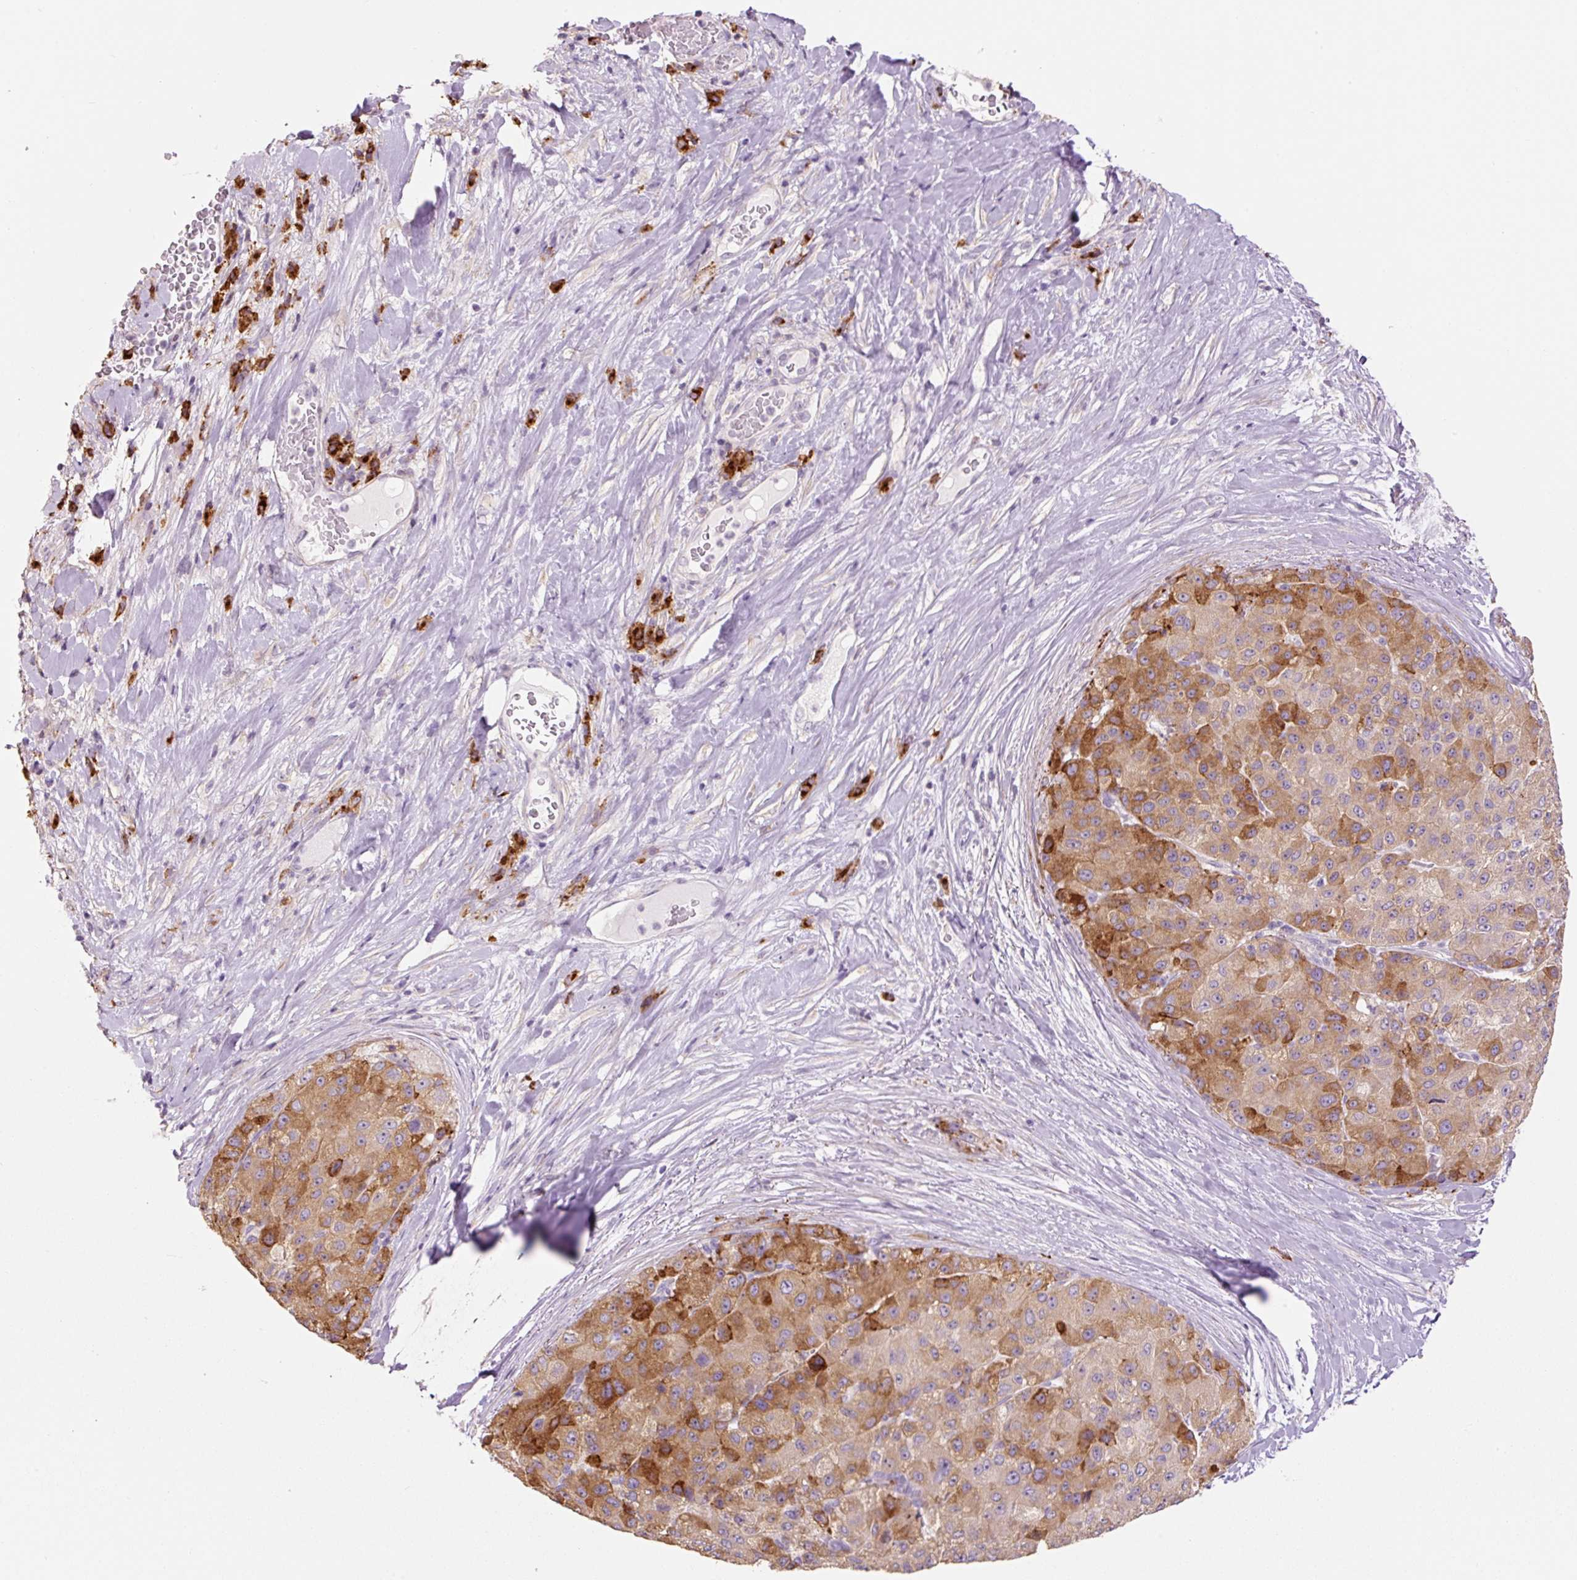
{"staining": {"intensity": "moderate", "quantity": ">75%", "location": "cytoplasmic/membranous"}, "tissue": "liver cancer", "cell_type": "Tumor cells", "image_type": "cancer", "snomed": [{"axis": "morphology", "description": "Carcinoma, Hepatocellular, NOS"}, {"axis": "topography", "description": "Liver"}], "caption": "There is medium levels of moderate cytoplasmic/membranous positivity in tumor cells of liver cancer (hepatocellular carcinoma), as demonstrated by immunohistochemical staining (brown color).", "gene": "HAX1", "patient": {"sex": "male", "age": 80}}